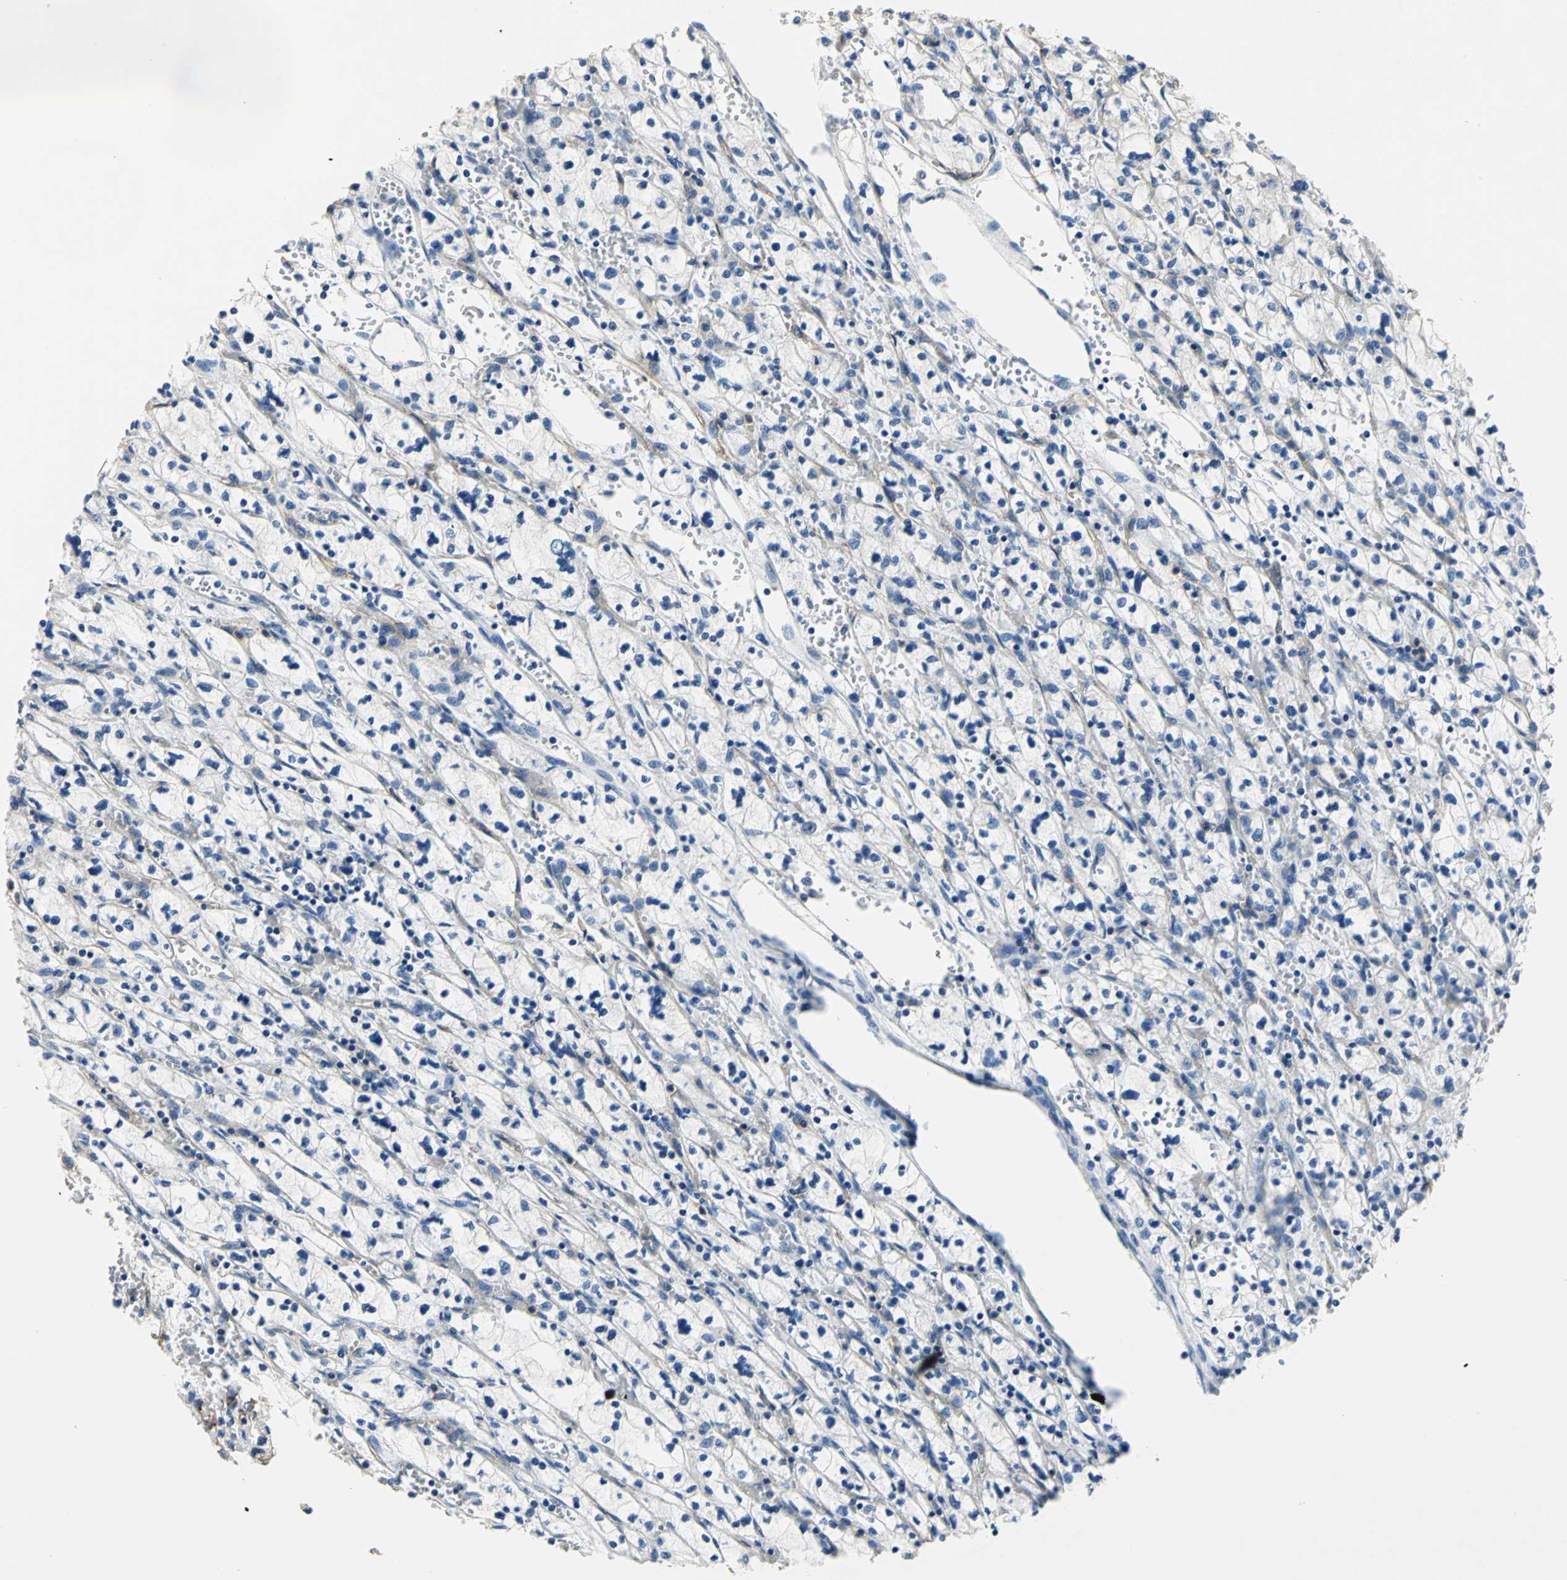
{"staining": {"intensity": "negative", "quantity": "none", "location": "none"}, "tissue": "renal cancer", "cell_type": "Tumor cells", "image_type": "cancer", "snomed": [{"axis": "morphology", "description": "Adenocarcinoma, NOS"}, {"axis": "topography", "description": "Kidney"}], "caption": "Immunohistochemistry image of neoplastic tissue: human renal adenocarcinoma stained with DAB (3,3'-diaminobenzidine) reveals no significant protein staining in tumor cells.", "gene": "DLGAP5", "patient": {"sex": "female", "age": 83}}